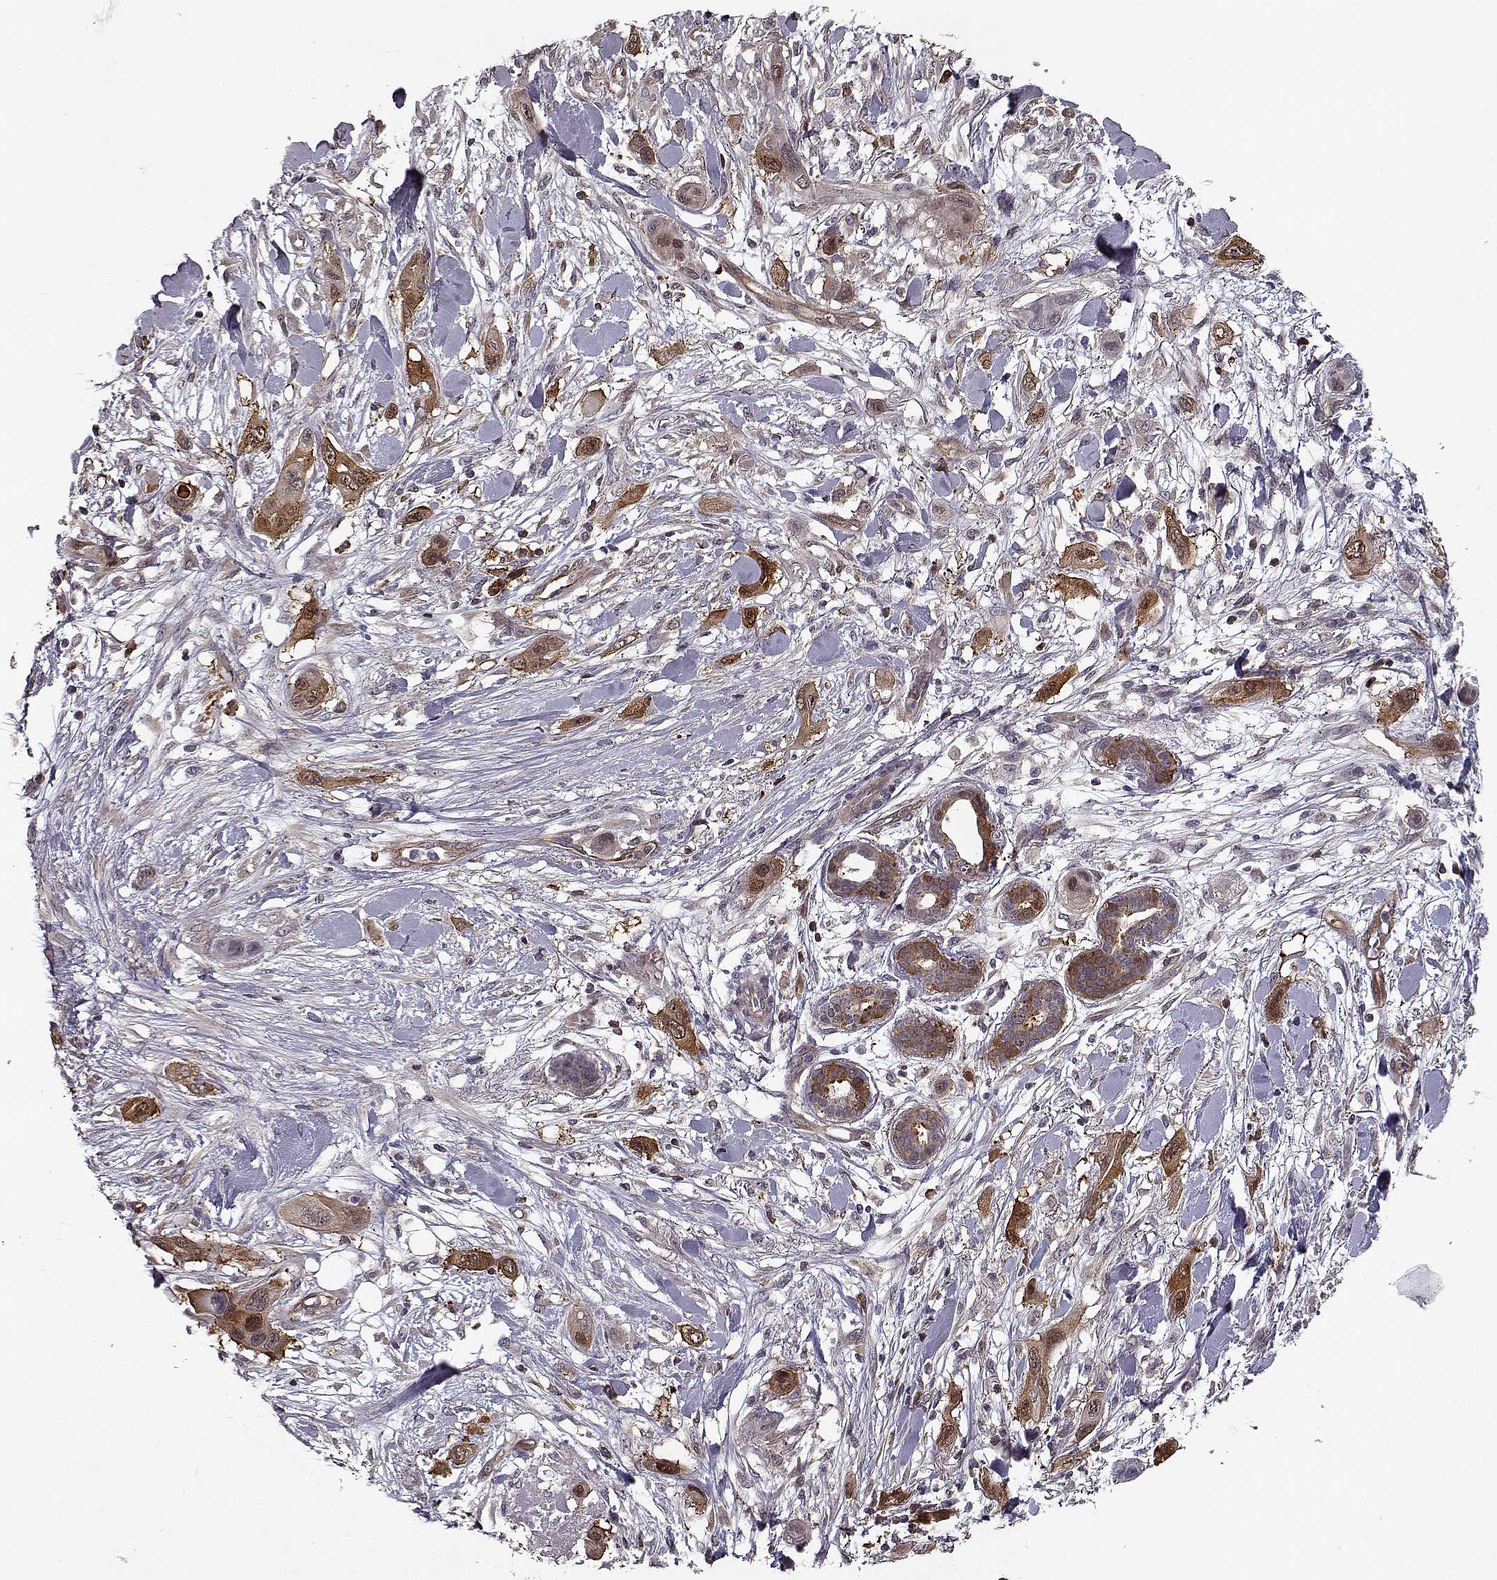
{"staining": {"intensity": "moderate", "quantity": ">75%", "location": "cytoplasmic/membranous"}, "tissue": "skin cancer", "cell_type": "Tumor cells", "image_type": "cancer", "snomed": [{"axis": "morphology", "description": "Squamous cell carcinoma, NOS"}, {"axis": "topography", "description": "Skin"}], "caption": "This histopathology image reveals immunohistochemistry (IHC) staining of skin cancer, with medium moderate cytoplasmic/membranous positivity in approximately >75% of tumor cells.", "gene": "RANBP1", "patient": {"sex": "male", "age": 79}}